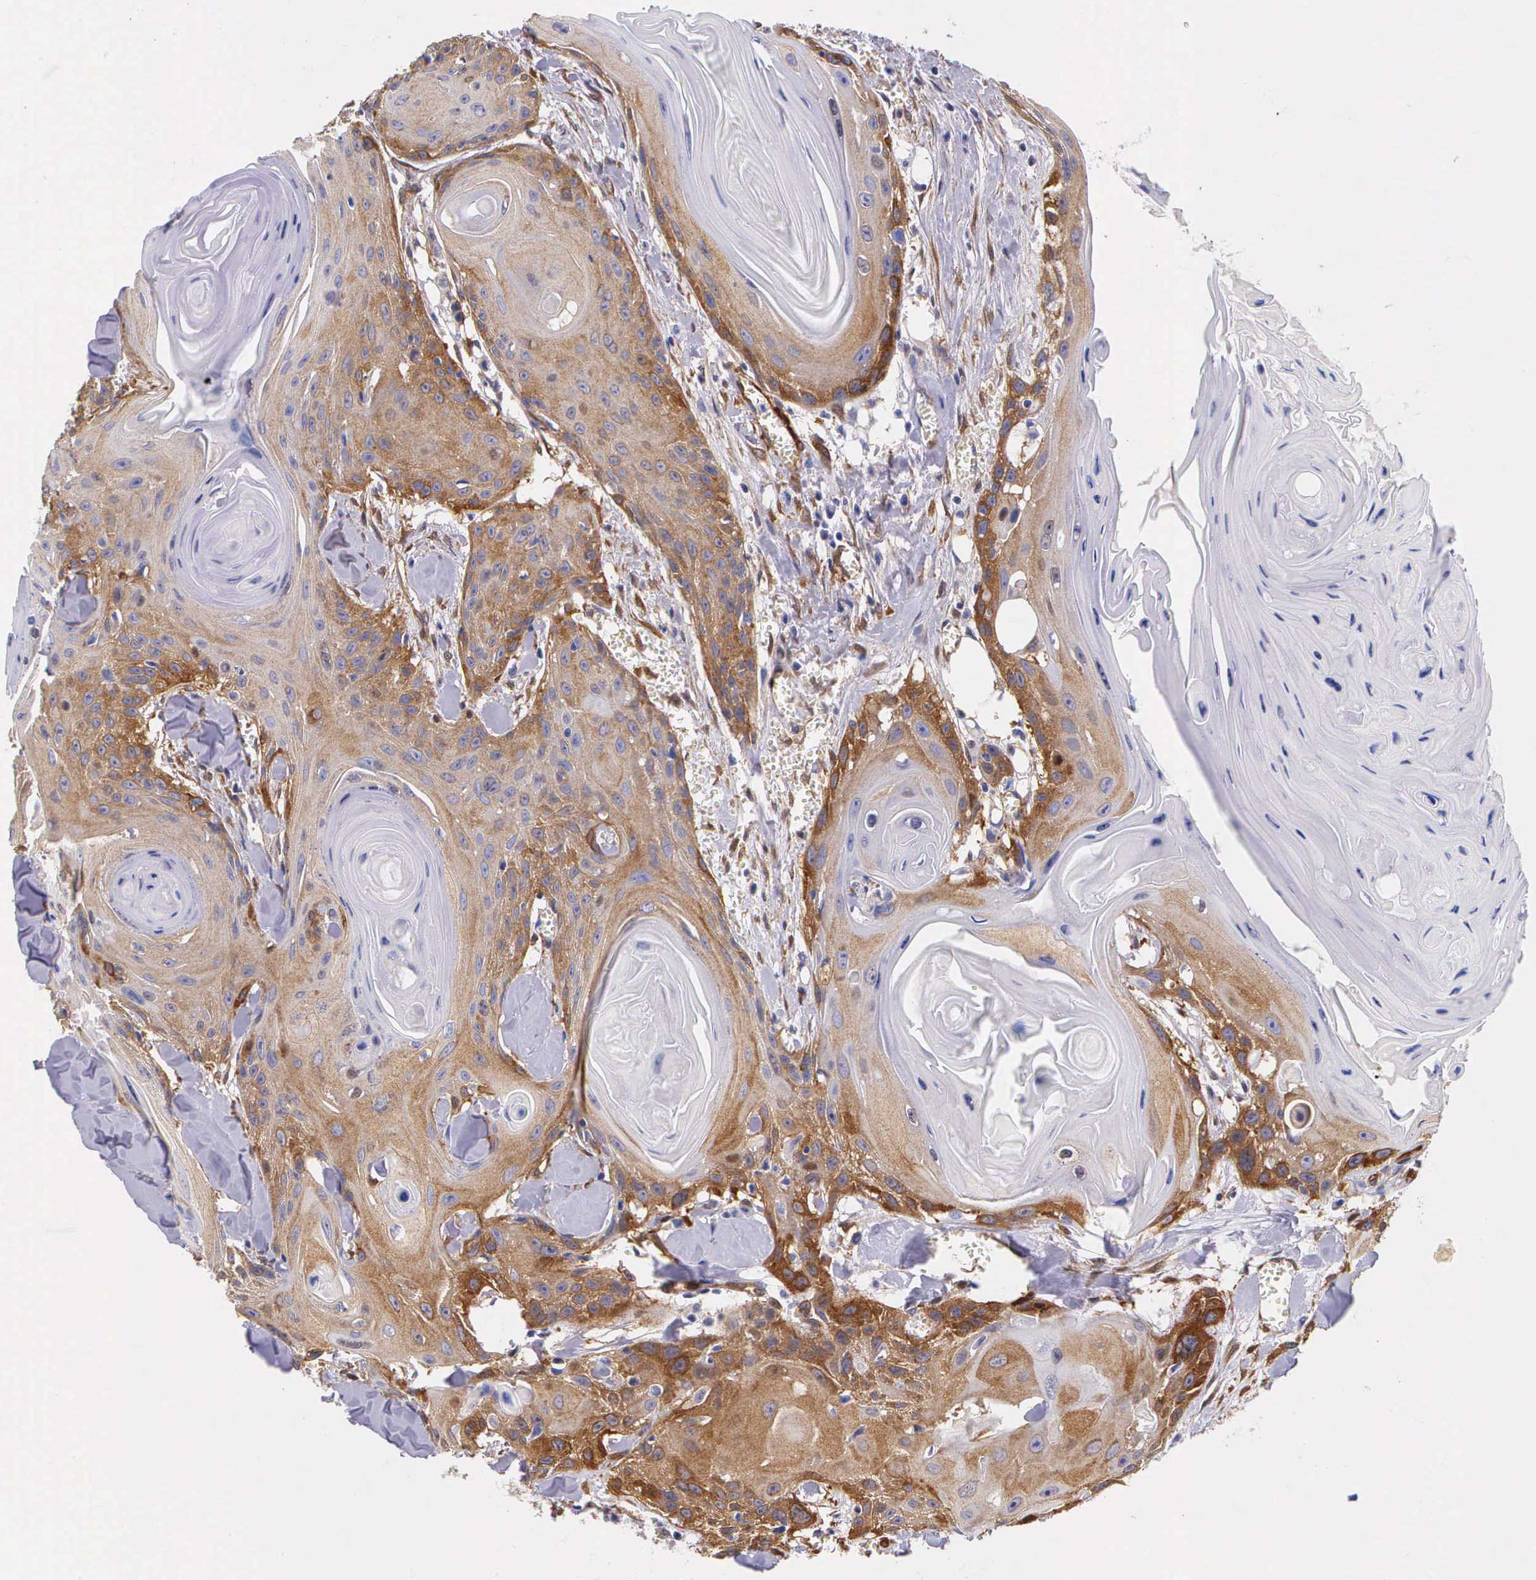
{"staining": {"intensity": "moderate", "quantity": ">75%", "location": "cytoplasmic/membranous"}, "tissue": "head and neck cancer", "cell_type": "Tumor cells", "image_type": "cancer", "snomed": [{"axis": "morphology", "description": "Squamous cell carcinoma, NOS"}, {"axis": "morphology", "description": "Squamous cell carcinoma, metastatic, NOS"}, {"axis": "topography", "description": "Lymph node"}, {"axis": "topography", "description": "Salivary gland"}, {"axis": "topography", "description": "Head-Neck"}], "caption": "Protein staining by IHC reveals moderate cytoplasmic/membranous expression in approximately >75% of tumor cells in metastatic squamous cell carcinoma (head and neck). (DAB IHC, brown staining for protein, blue staining for nuclei).", "gene": "BCAR1", "patient": {"sex": "female", "age": 74}}